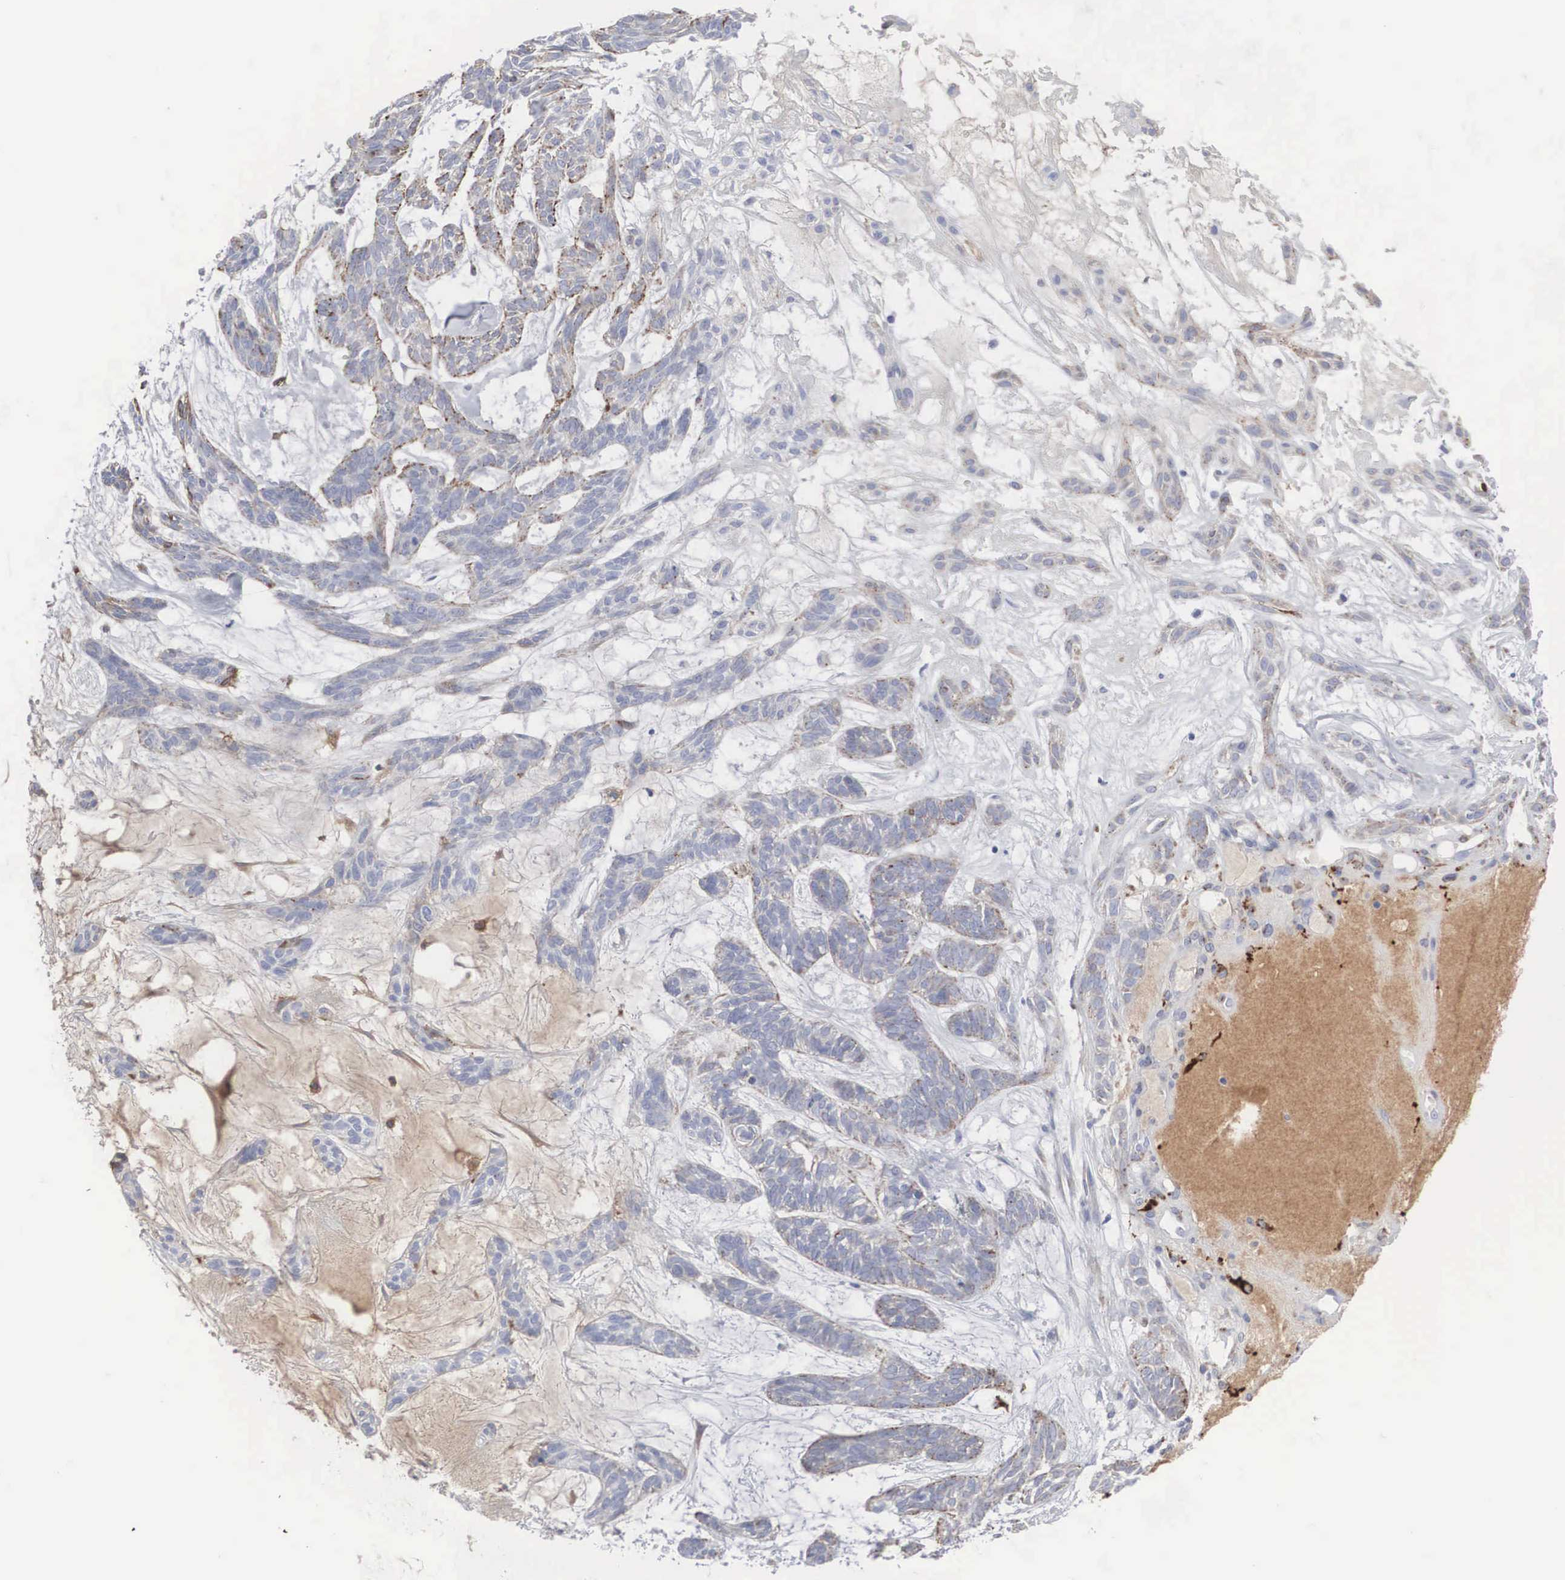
{"staining": {"intensity": "moderate", "quantity": "<25%", "location": "cytoplasmic/membranous"}, "tissue": "skin cancer", "cell_type": "Tumor cells", "image_type": "cancer", "snomed": [{"axis": "morphology", "description": "Basal cell carcinoma"}, {"axis": "topography", "description": "Skin"}], "caption": "Tumor cells demonstrate low levels of moderate cytoplasmic/membranous staining in about <25% of cells in basal cell carcinoma (skin).", "gene": "LGALS3BP", "patient": {"sex": "male", "age": 75}}